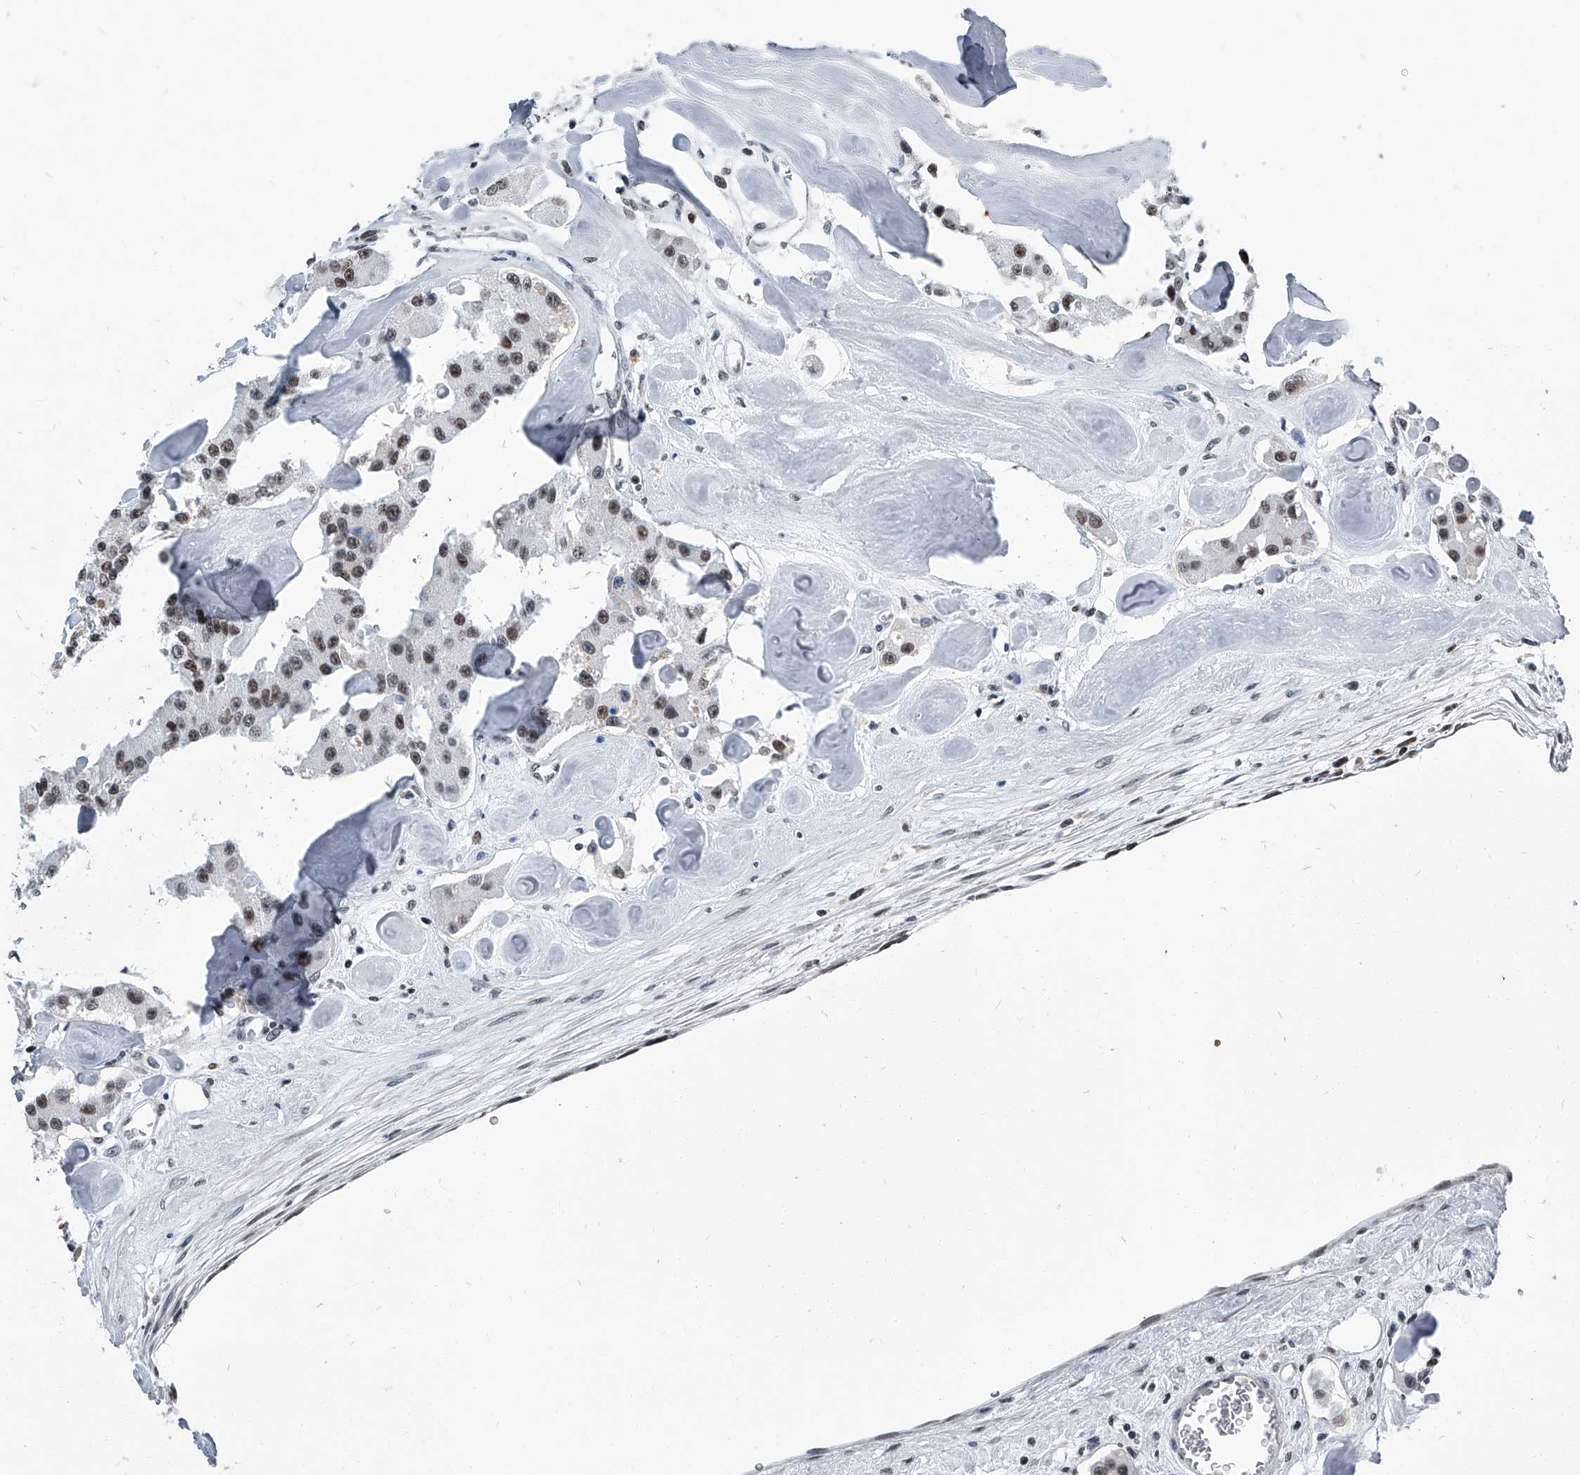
{"staining": {"intensity": "moderate", "quantity": ">75%", "location": "nuclear"}, "tissue": "carcinoid", "cell_type": "Tumor cells", "image_type": "cancer", "snomed": [{"axis": "morphology", "description": "Carcinoid, malignant, NOS"}, {"axis": "topography", "description": "Pancreas"}], "caption": "Protein analysis of carcinoid (malignant) tissue exhibits moderate nuclear staining in about >75% of tumor cells.", "gene": "SIM2", "patient": {"sex": "male", "age": 41}}